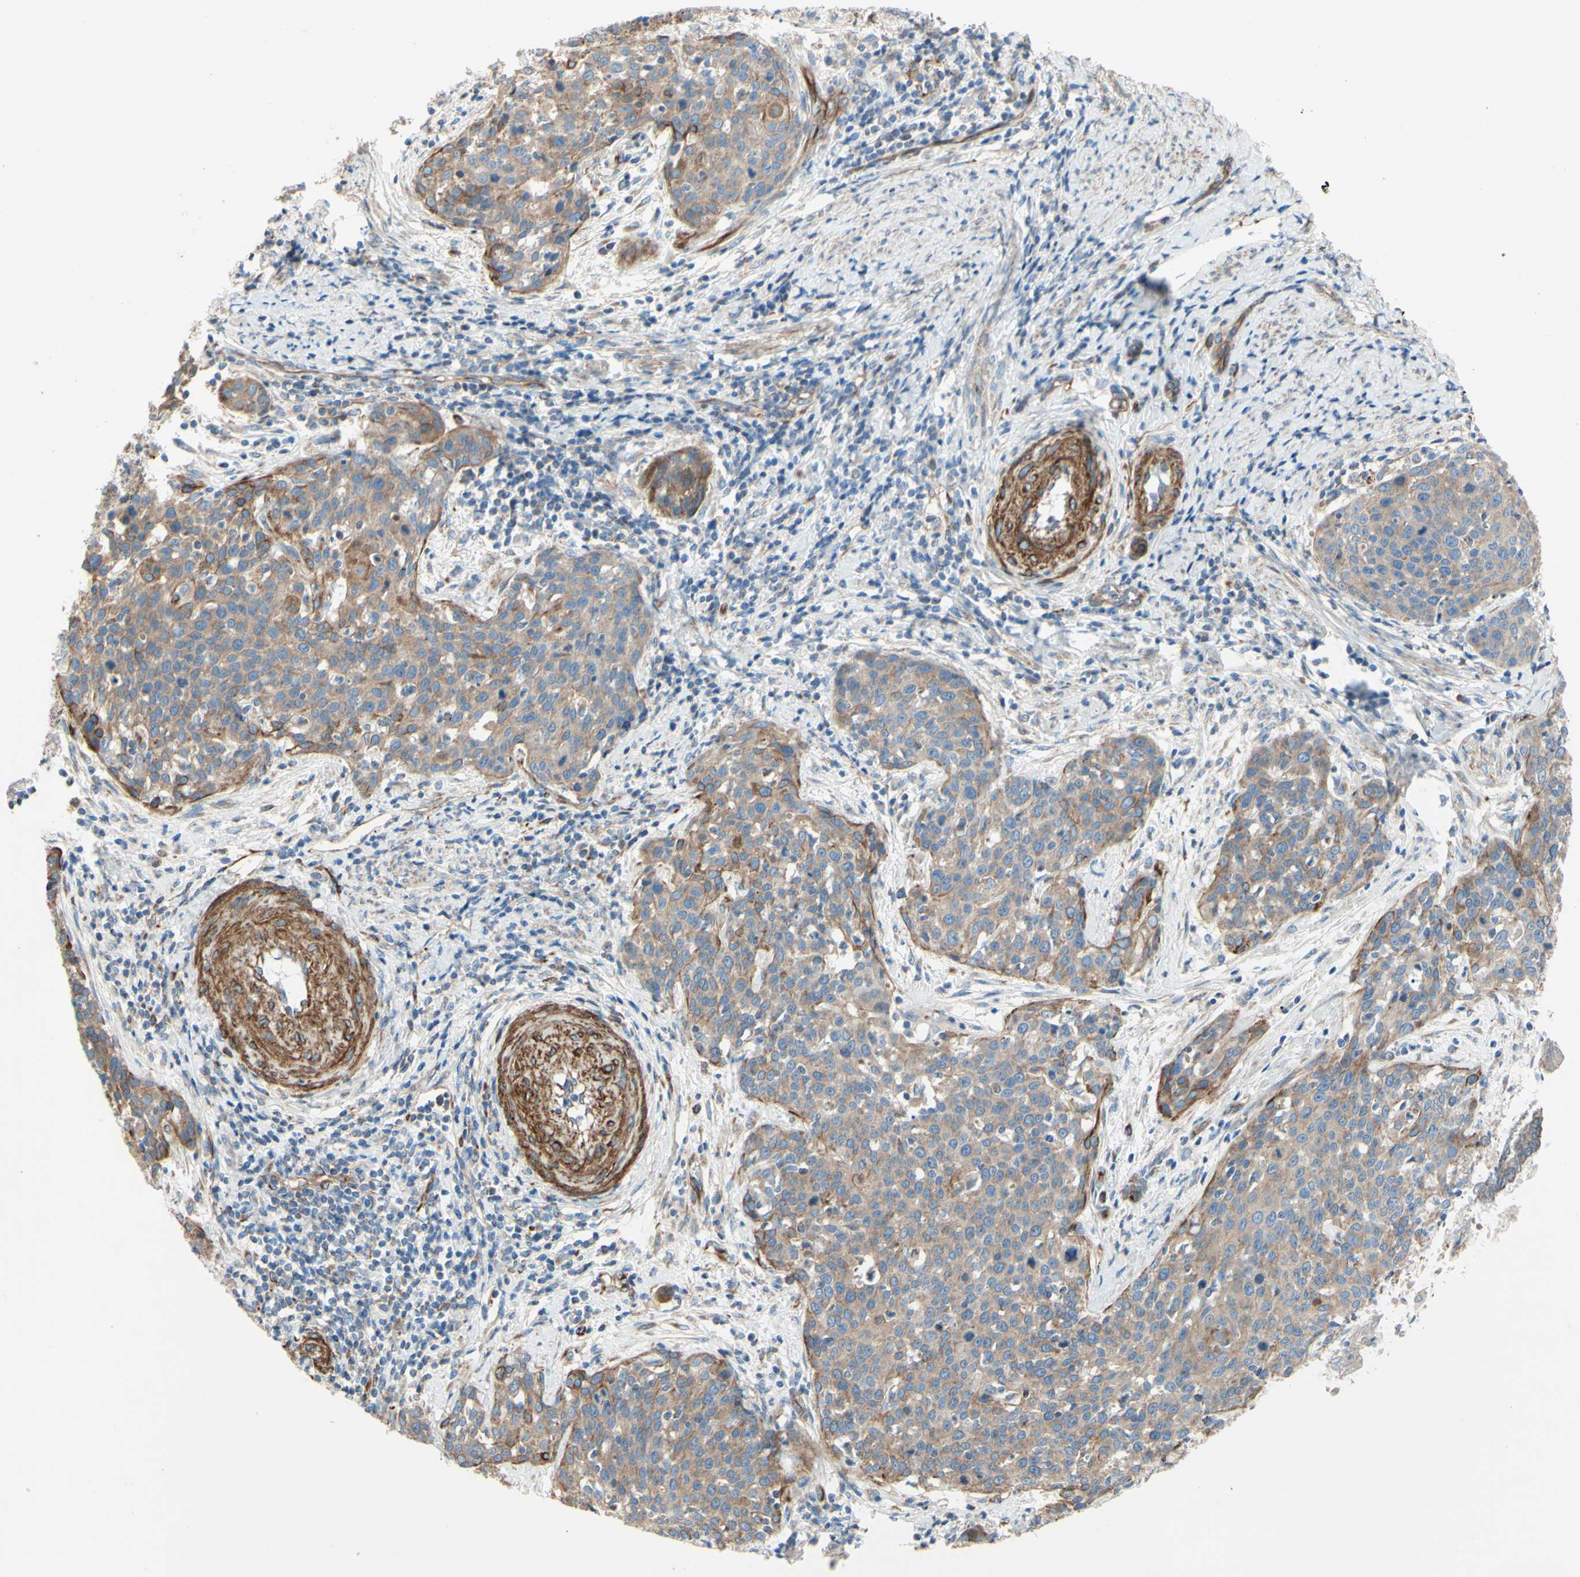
{"staining": {"intensity": "weak", "quantity": ">75%", "location": "cytoplasmic/membranous"}, "tissue": "cervical cancer", "cell_type": "Tumor cells", "image_type": "cancer", "snomed": [{"axis": "morphology", "description": "Squamous cell carcinoma, NOS"}, {"axis": "topography", "description": "Cervix"}], "caption": "A photomicrograph of human cervical squamous cell carcinoma stained for a protein shows weak cytoplasmic/membranous brown staining in tumor cells. (IHC, brightfield microscopy, high magnification).", "gene": "ENDOD1", "patient": {"sex": "female", "age": 38}}